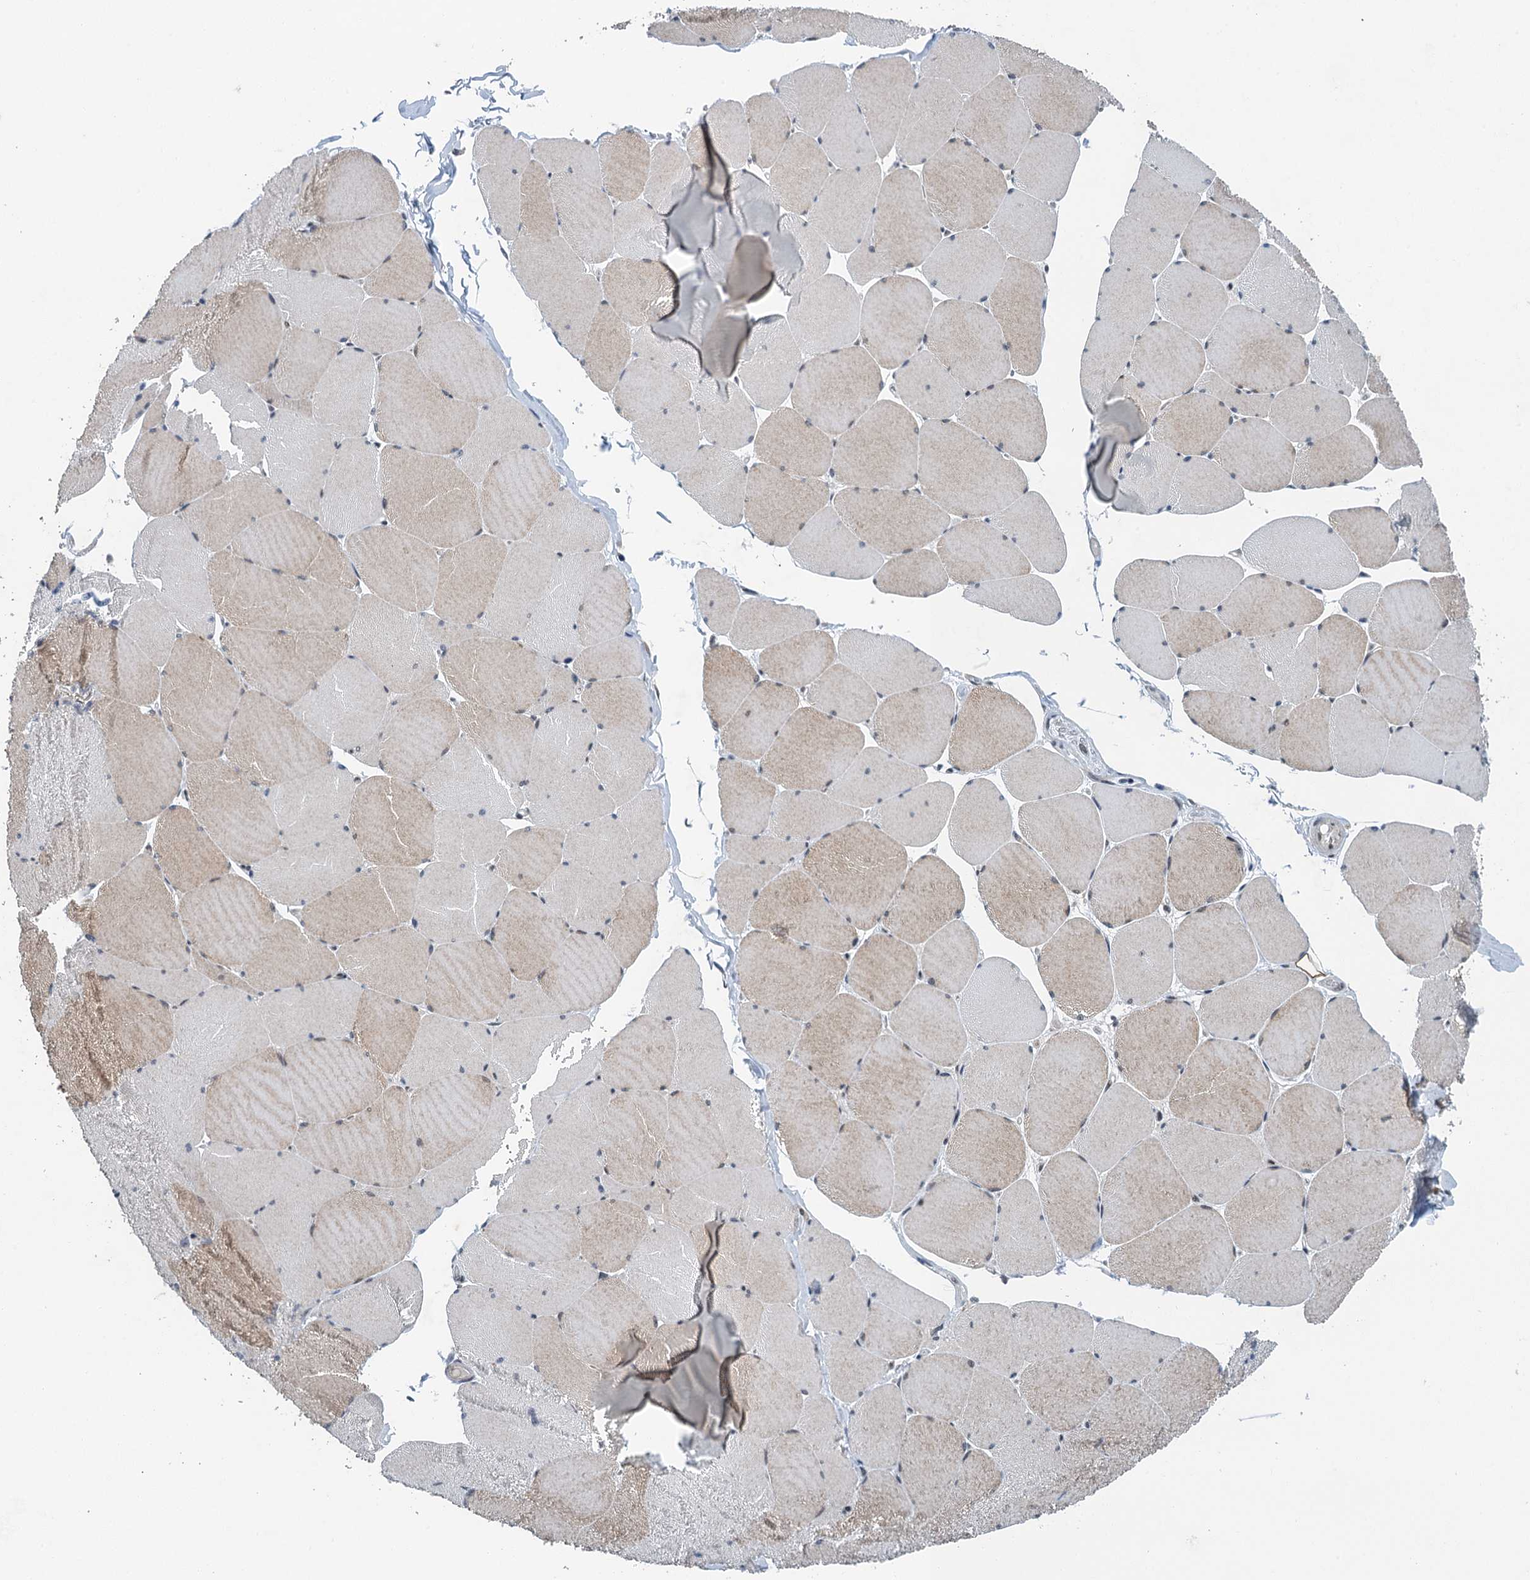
{"staining": {"intensity": "moderate", "quantity": "25%-75%", "location": "cytoplasmic/membranous"}, "tissue": "skeletal muscle", "cell_type": "Myocytes", "image_type": "normal", "snomed": [{"axis": "morphology", "description": "Normal tissue, NOS"}, {"axis": "topography", "description": "Skeletal muscle"}, {"axis": "topography", "description": "Head-Neck"}], "caption": "Protein expression analysis of unremarkable skeletal muscle exhibits moderate cytoplasmic/membranous expression in about 25%-75% of myocytes. The staining is performed using DAB (3,3'-diaminobenzidine) brown chromogen to label protein expression. The nuclei are counter-stained blue using hematoxylin.", "gene": "MTA3", "patient": {"sex": "male", "age": 66}}